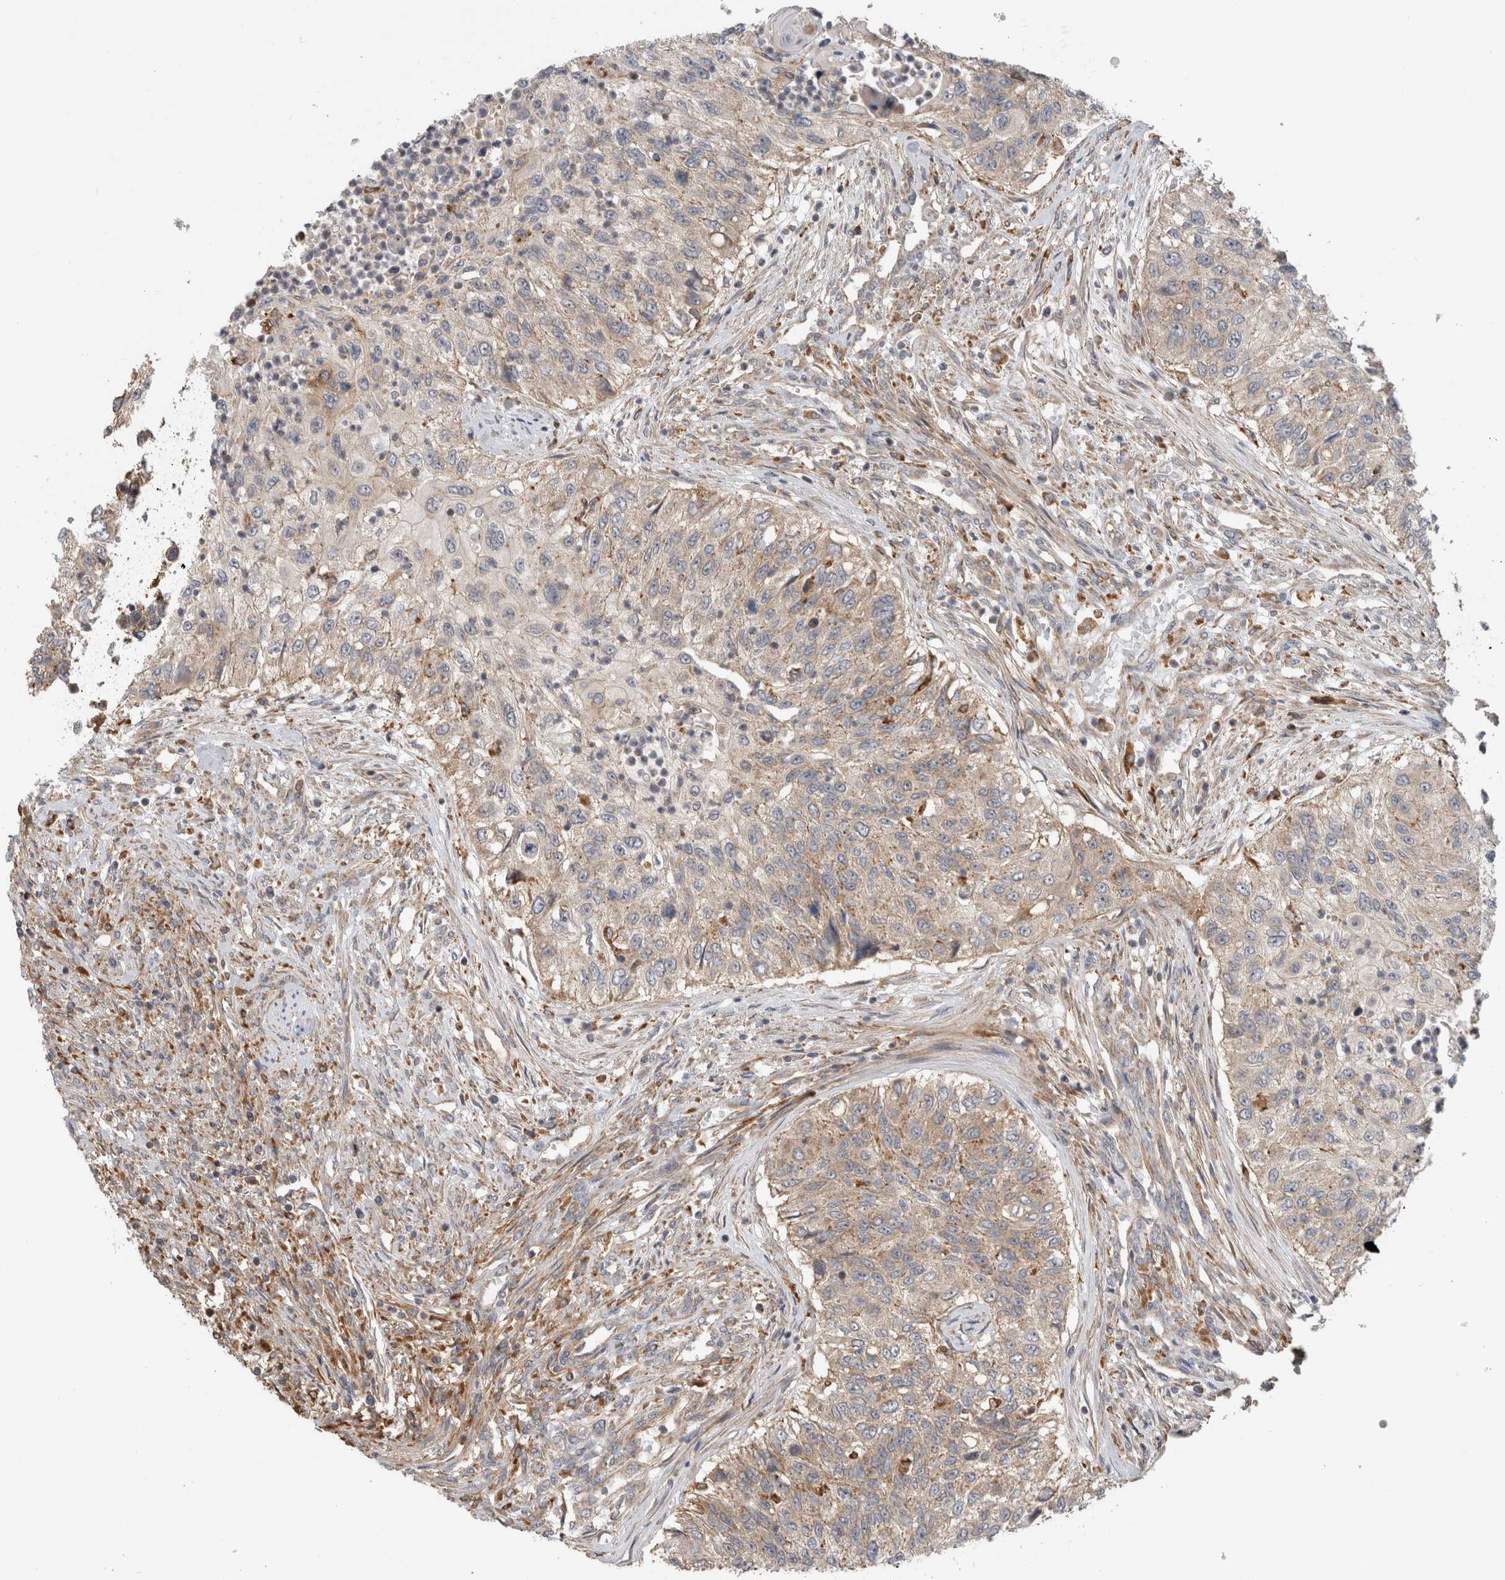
{"staining": {"intensity": "weak", "quantity": "25%-75%", "location": "cytoplasmic/membranous"}, "tissue": "urothelial cancer", "cell_type": "Tumor cells", "image_type": "cancer", "snomed": [{"axis": "morphology", "description": "Urothelial carcinoma, High grade"}, {"axis": "topography", "description": "Urinary bladder"}], "caption": "Tumor cells exhibit low levels of weak cytoplasmic/membranous staining in approximately 25%-75% of cells in urothelial cancer.", "gene": "ADGRL3", "patient": {"sex": "female", "age": 60}}